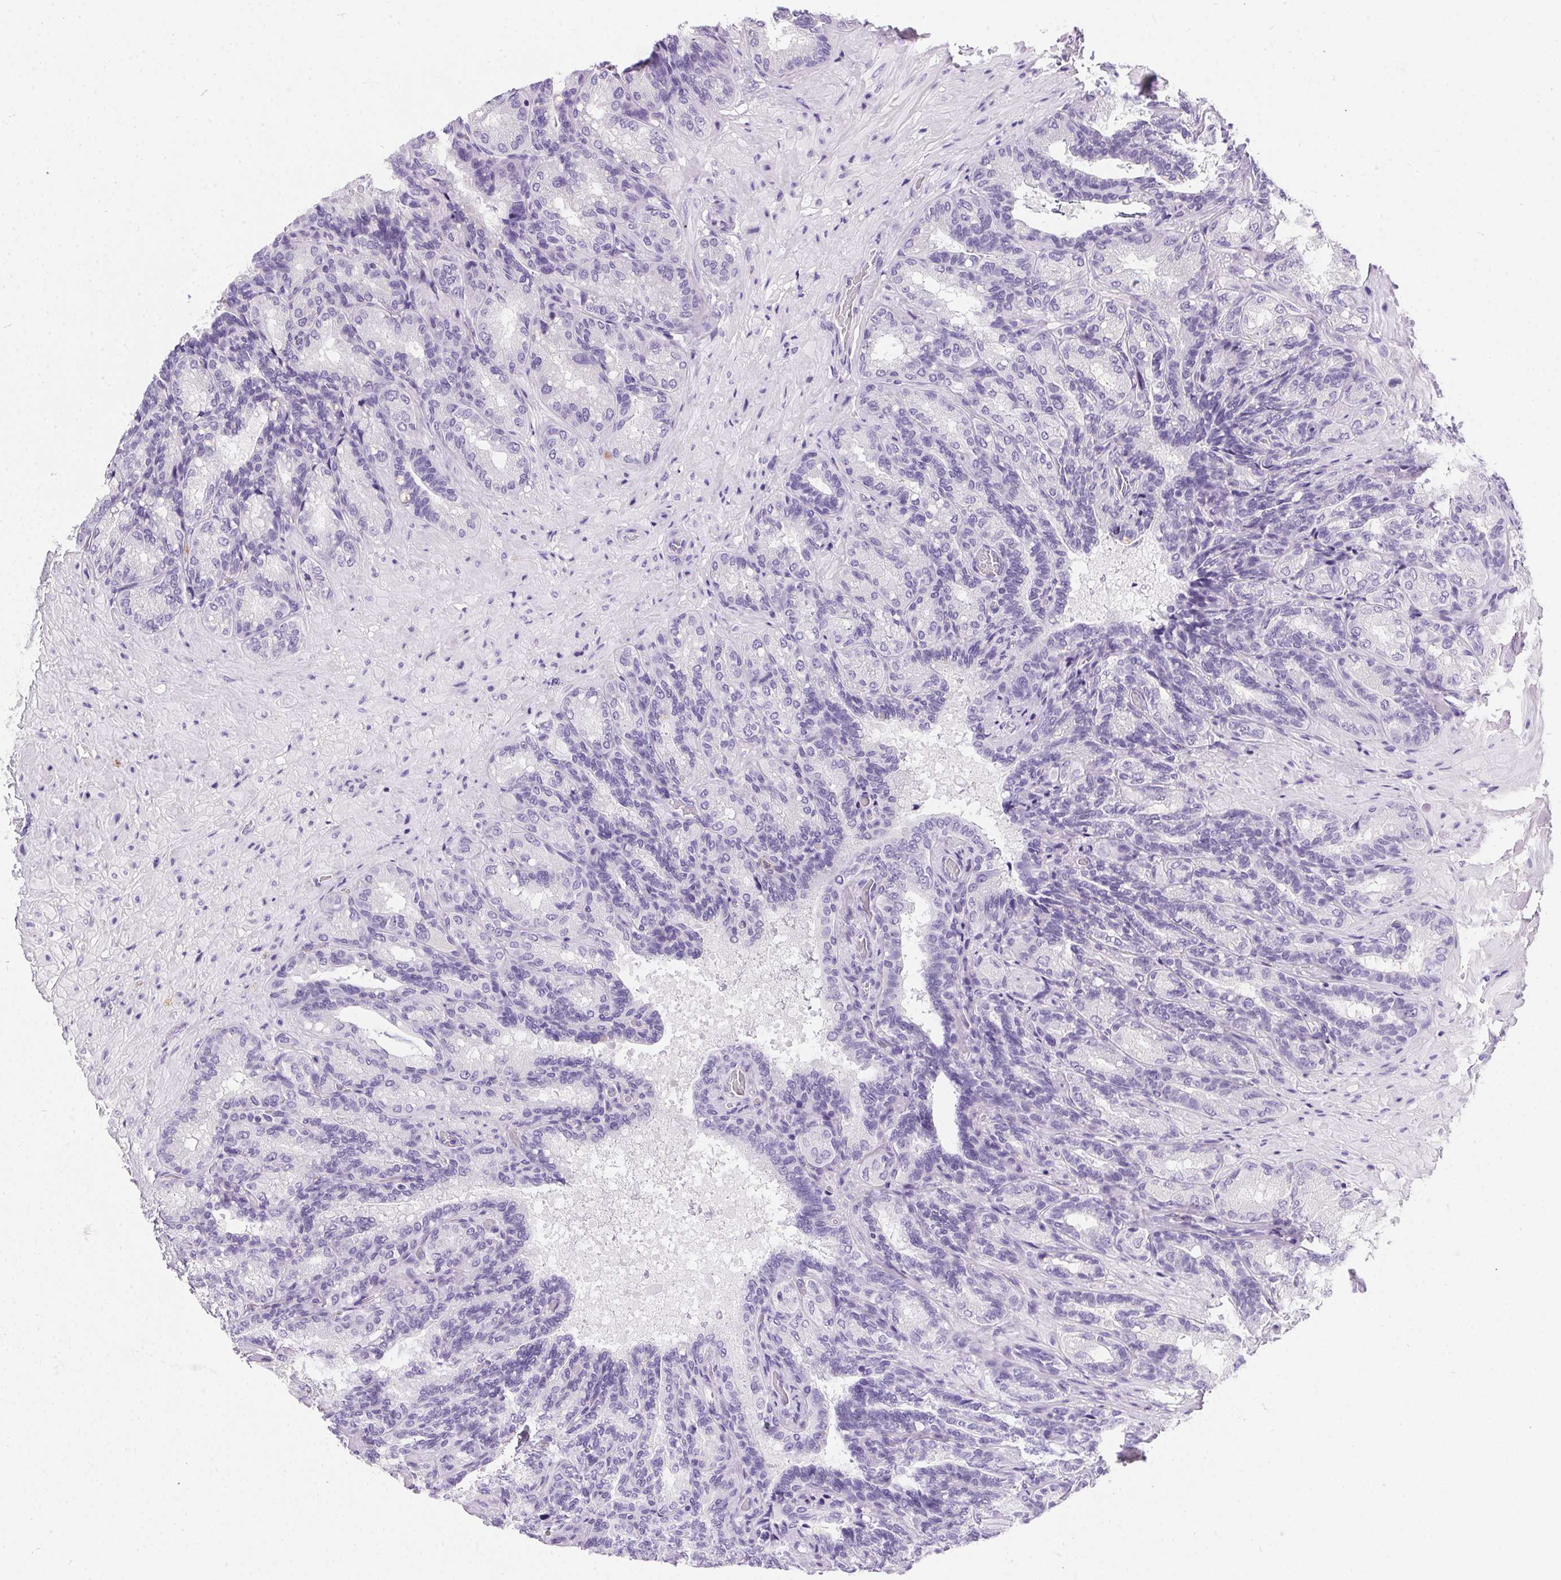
{"staining": {"intensity": "negative", "quantity": "none", "location": "none"}, "tissue": "seminal vesicle", "cell_type": "Glandular cells", "image_type": "normal", "snomed": [{"axis": "morphology", "description": "Normal tissue, NOS"}, {"axis": "topography", "description": "Seminal veicle"}], "caption": "Immunohistochemical staining of unremarkable seminal vesicle reveals no significant expression in glandular cells.", "gene": "SSTR4", "patient": {"sex": "male", "age": 68}}